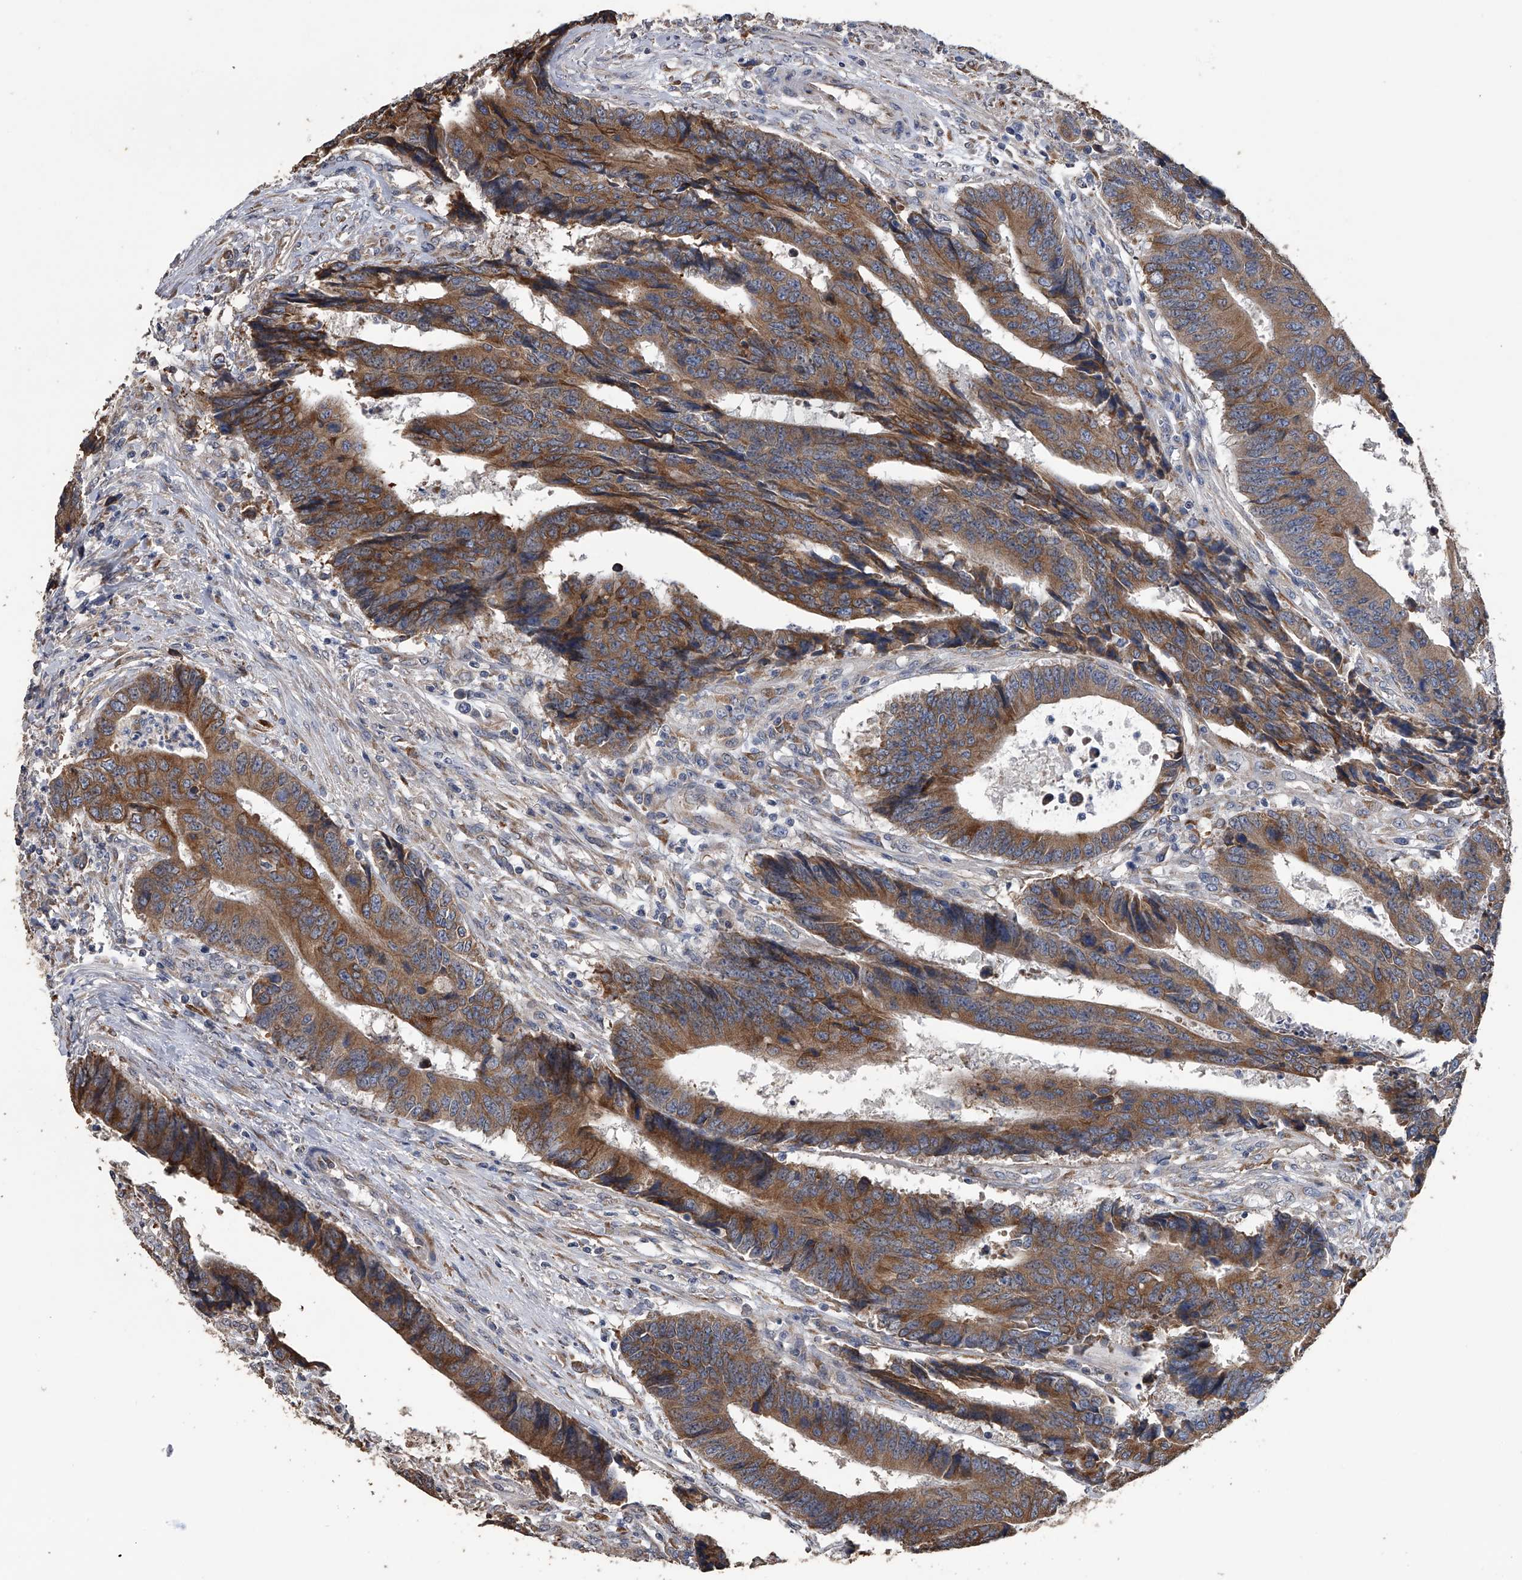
{"staining": {"intensity": "moderate", "quantity": ">75%", "location": "cytoplasmic/membranous"}, "tissue": "colorectal cancer", "cell_type": "Tumor cells", "image_type": "cancer", "snomed": [{"axis": "morphology", "description": "Adenocarcinoma, NOS"}, {"axis": "topography", "description": "Rectum"}], "caption": "A photomicrograph of human adenocarcinoma (colorectal) stained for a protein demonstrates moderate cytoplasmic/membranous brown staining in tumor cells. (DAB (3,3'-diaminobenzidine) IHC with brightfield microscopy, high magnification).", "gene": "PCLO", "patient": {"sex": "male", "age": 84}}